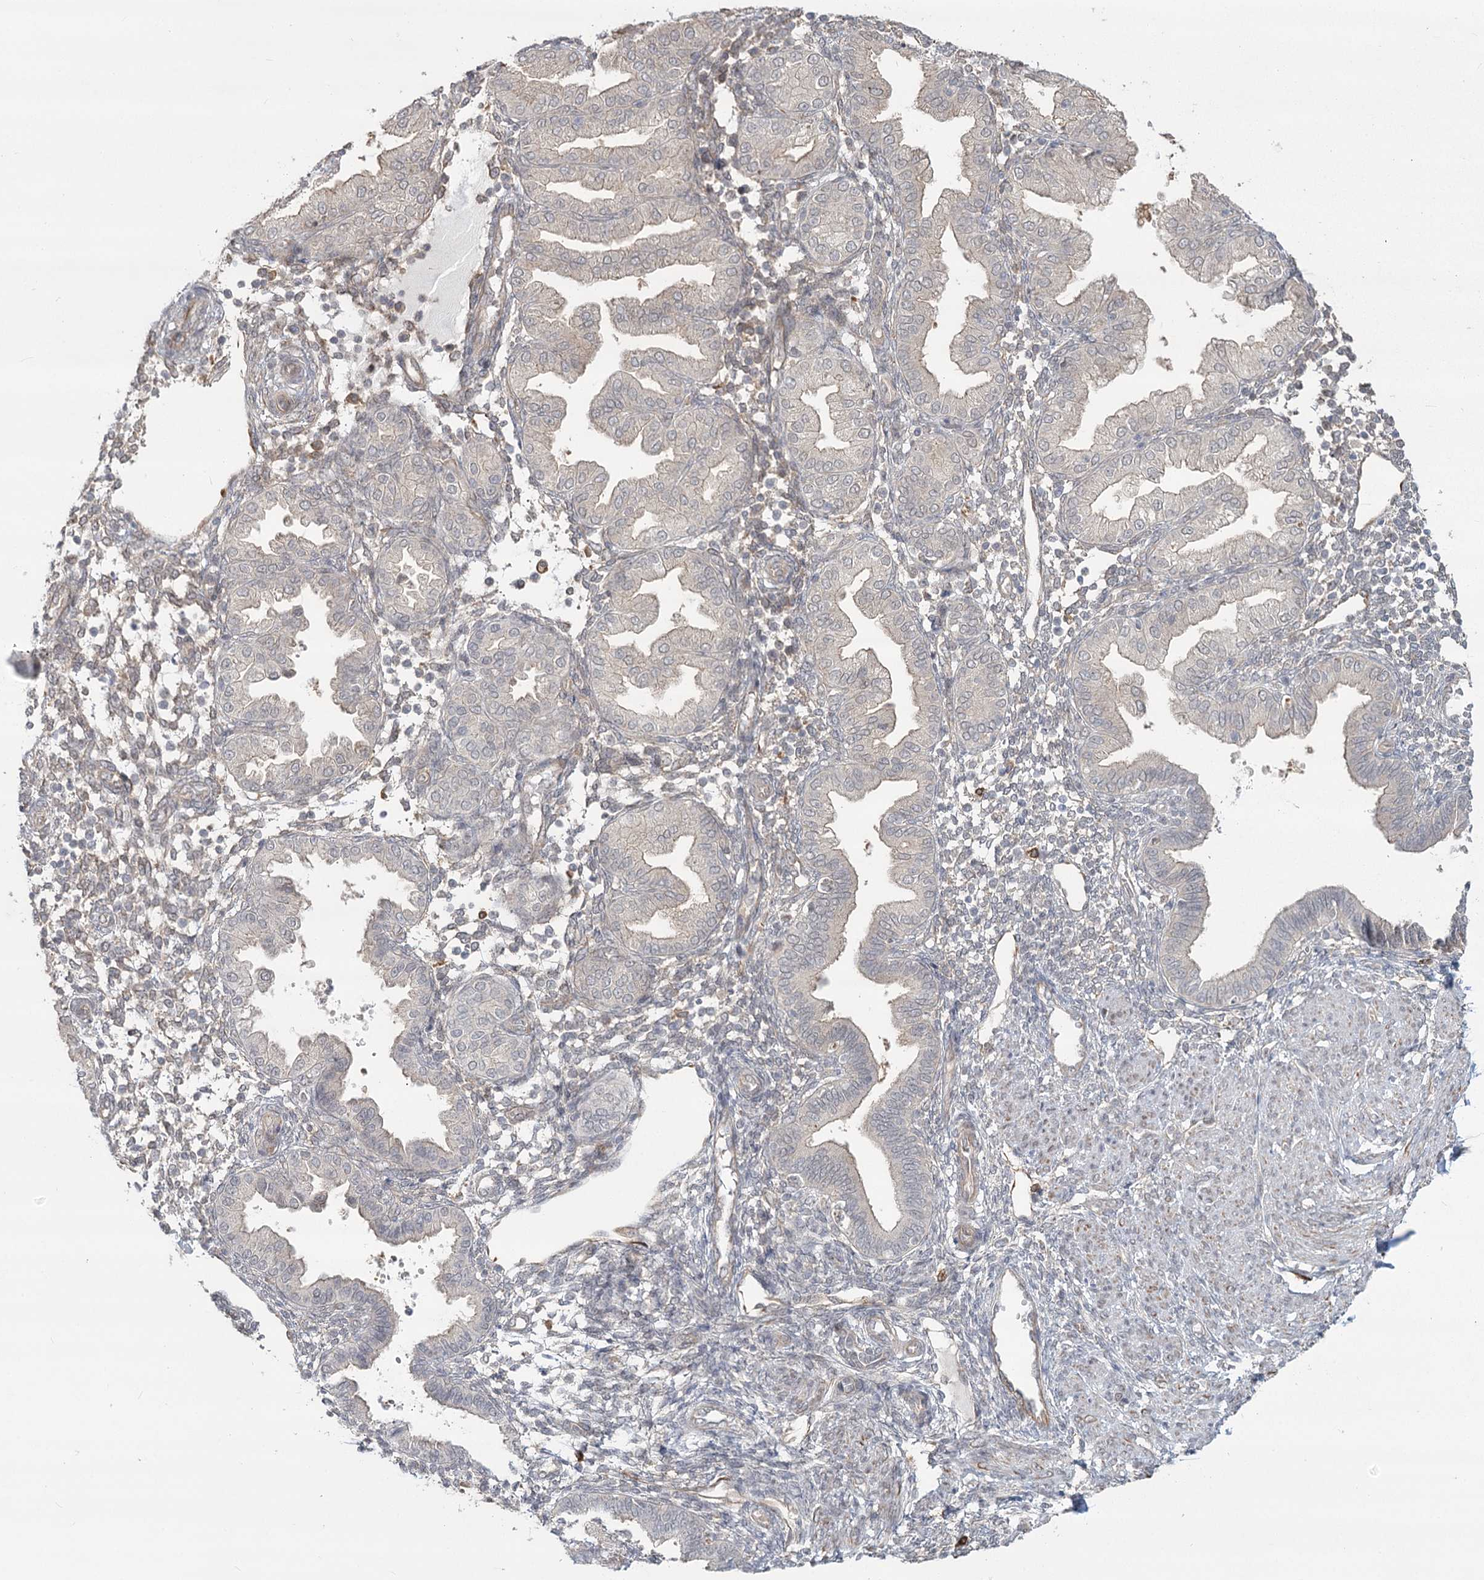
{"staining": {"intensity": "negative", "quantity": "none", "location": "none"}, "tissue": "endometrium", "cell_type": "Cells in endometrial stroma", "image_type": "normal", "snomed": [{"axis": "morphology", "description": "Normal tissue, NOS"}, {"axis": "topography", "description": "Endometrium"}], "caption": "Cells in endometrial stroma show no significant expression in benign endometrium. (IHC, brightfield microscopy, high magnification).", "gene": "AP2M1", "patient": {"sex": "female", "age": 53}}